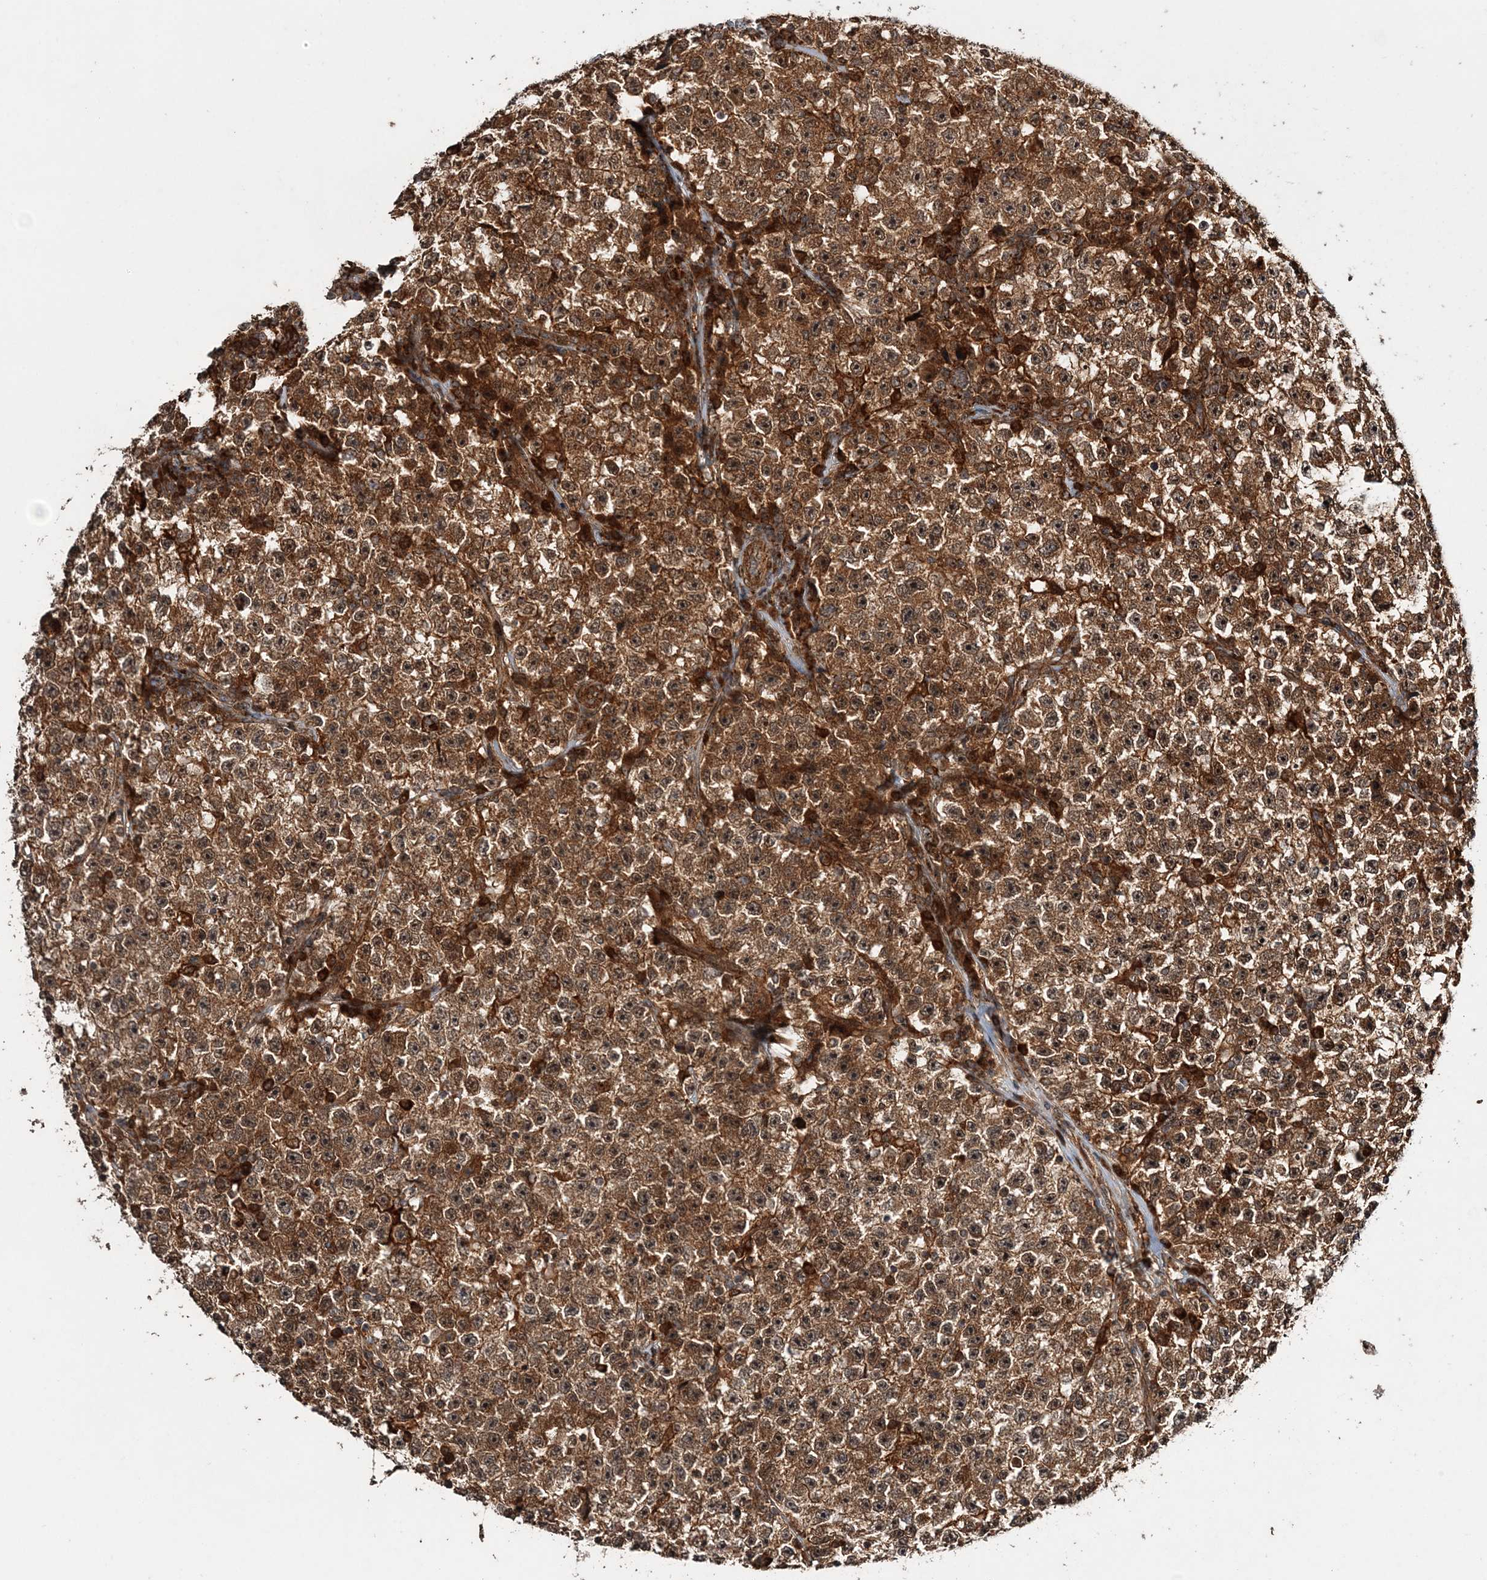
{"staining": {"intensity": "moderate", "quantity": ">75%", "location": "cytoplasmic/membranous,nuclear"}, "tissue": "testis cancer", "cell_type": "Tumor cells", "image_type": "cancer", "snomed": [{"axis": "morphology", "description": "Seminoma, NOS"}, {"axis": "topography", "description": "Testis"}], "caption": "Immunohistochemistry micrograph of neoplastic tissue: testis cancer (seminoma) stained using immunohistochemistry (IHC) displays medium levels of moderate protein expression localized specifically in the cytoplasmic/membranous and nuclear of tumor cells, appearing as a cytoplasmic/membranous and nuclear brown color.", "gene": "UBTD2", "patient": {"sex": "male", "age": 22}}